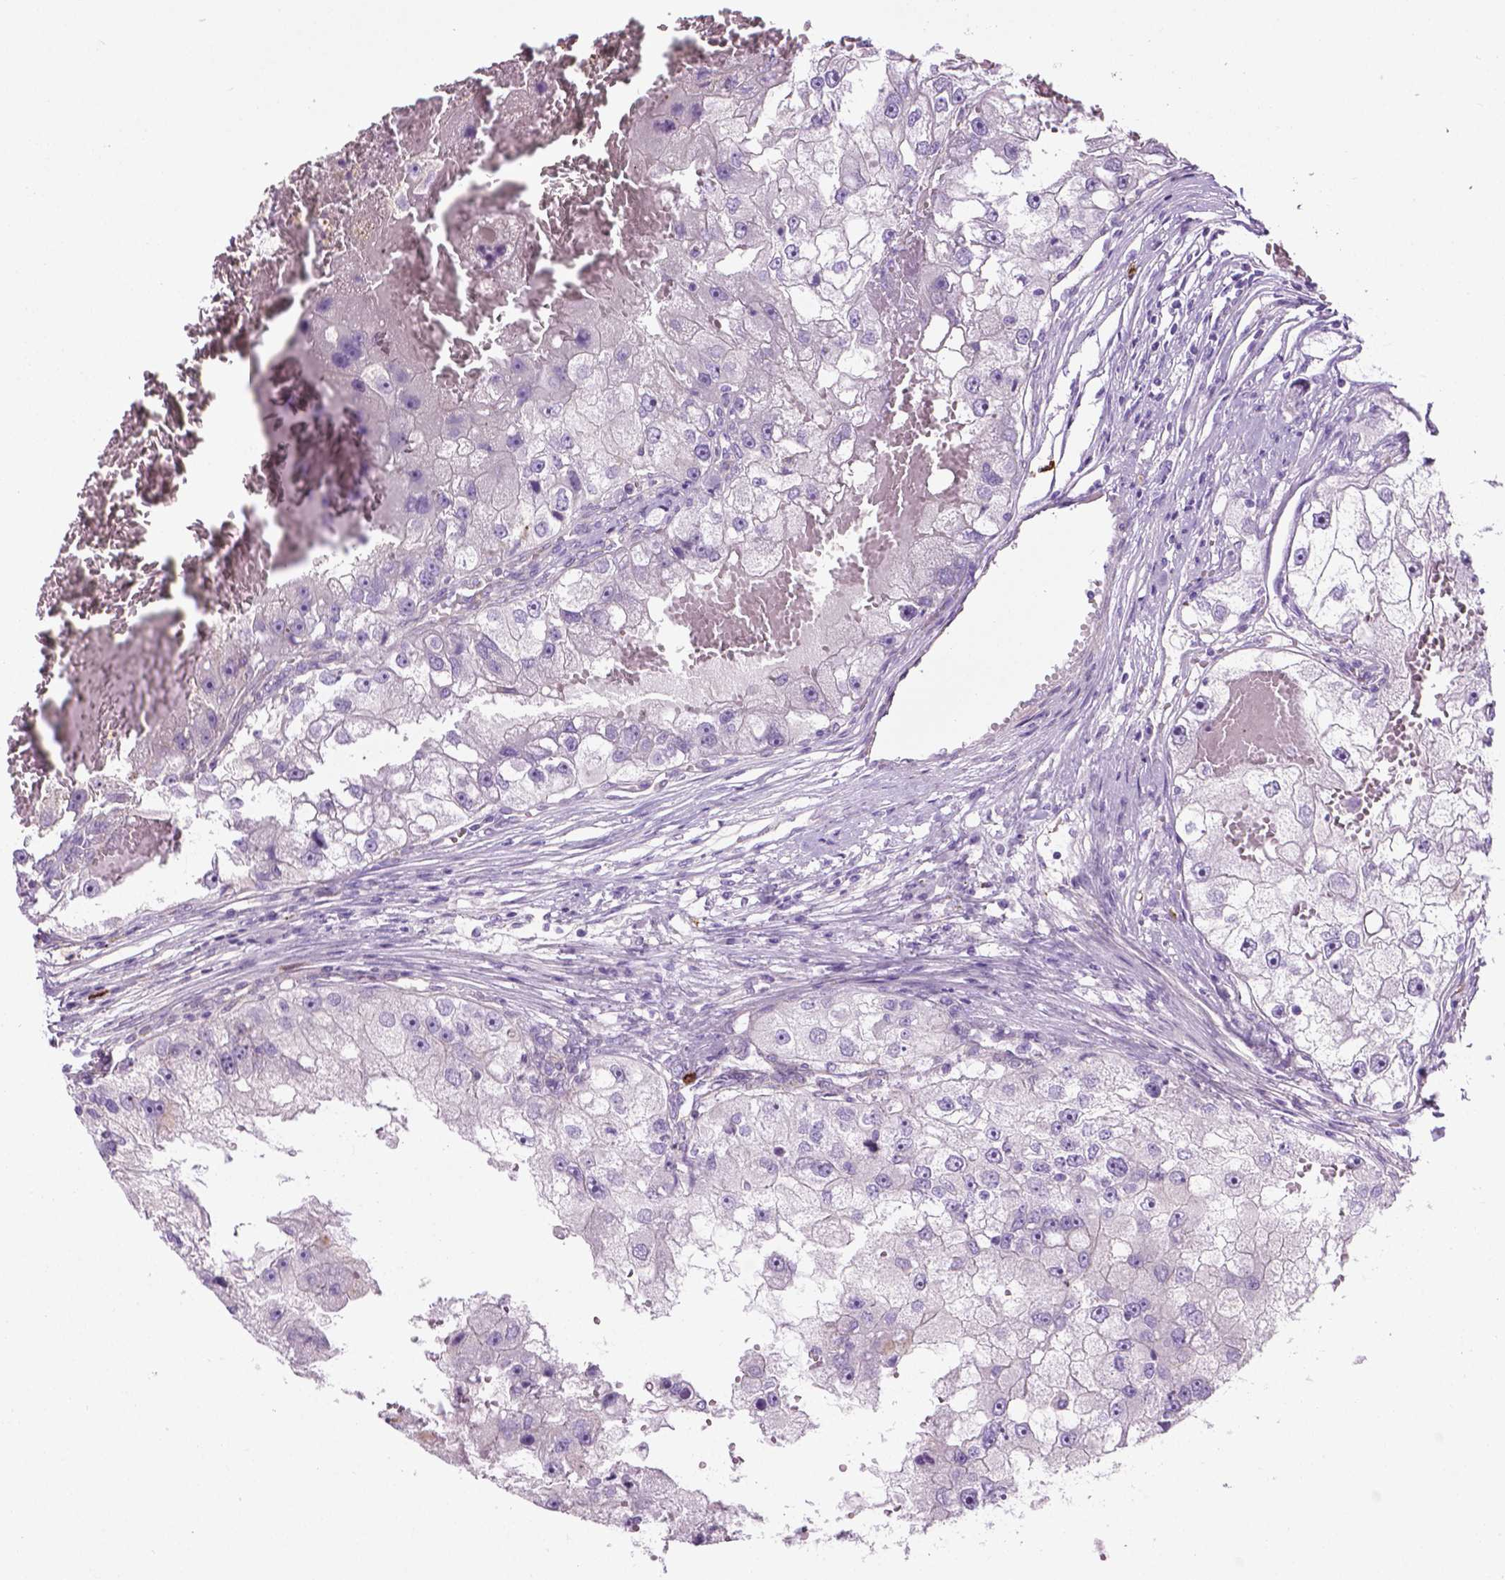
{"staining": {"intensity": "negative", "quantity": "none", "location": "none"}, "tissue": "renal cancer", "cell_type": "Tumor cells", "image_type": "cancer", "snomed": [{"axis": "morphology", "description": "Adenocarcinoma, NOS"}, {"axis": "topography", "description": "Kidney"}], "caption": "Immunohistochemical staining of adenocarcinoma (renal) shows no significant expression in tumor cells.", "gene": "SPECC1L", "patient": {"sex": "male", "age": 63}}